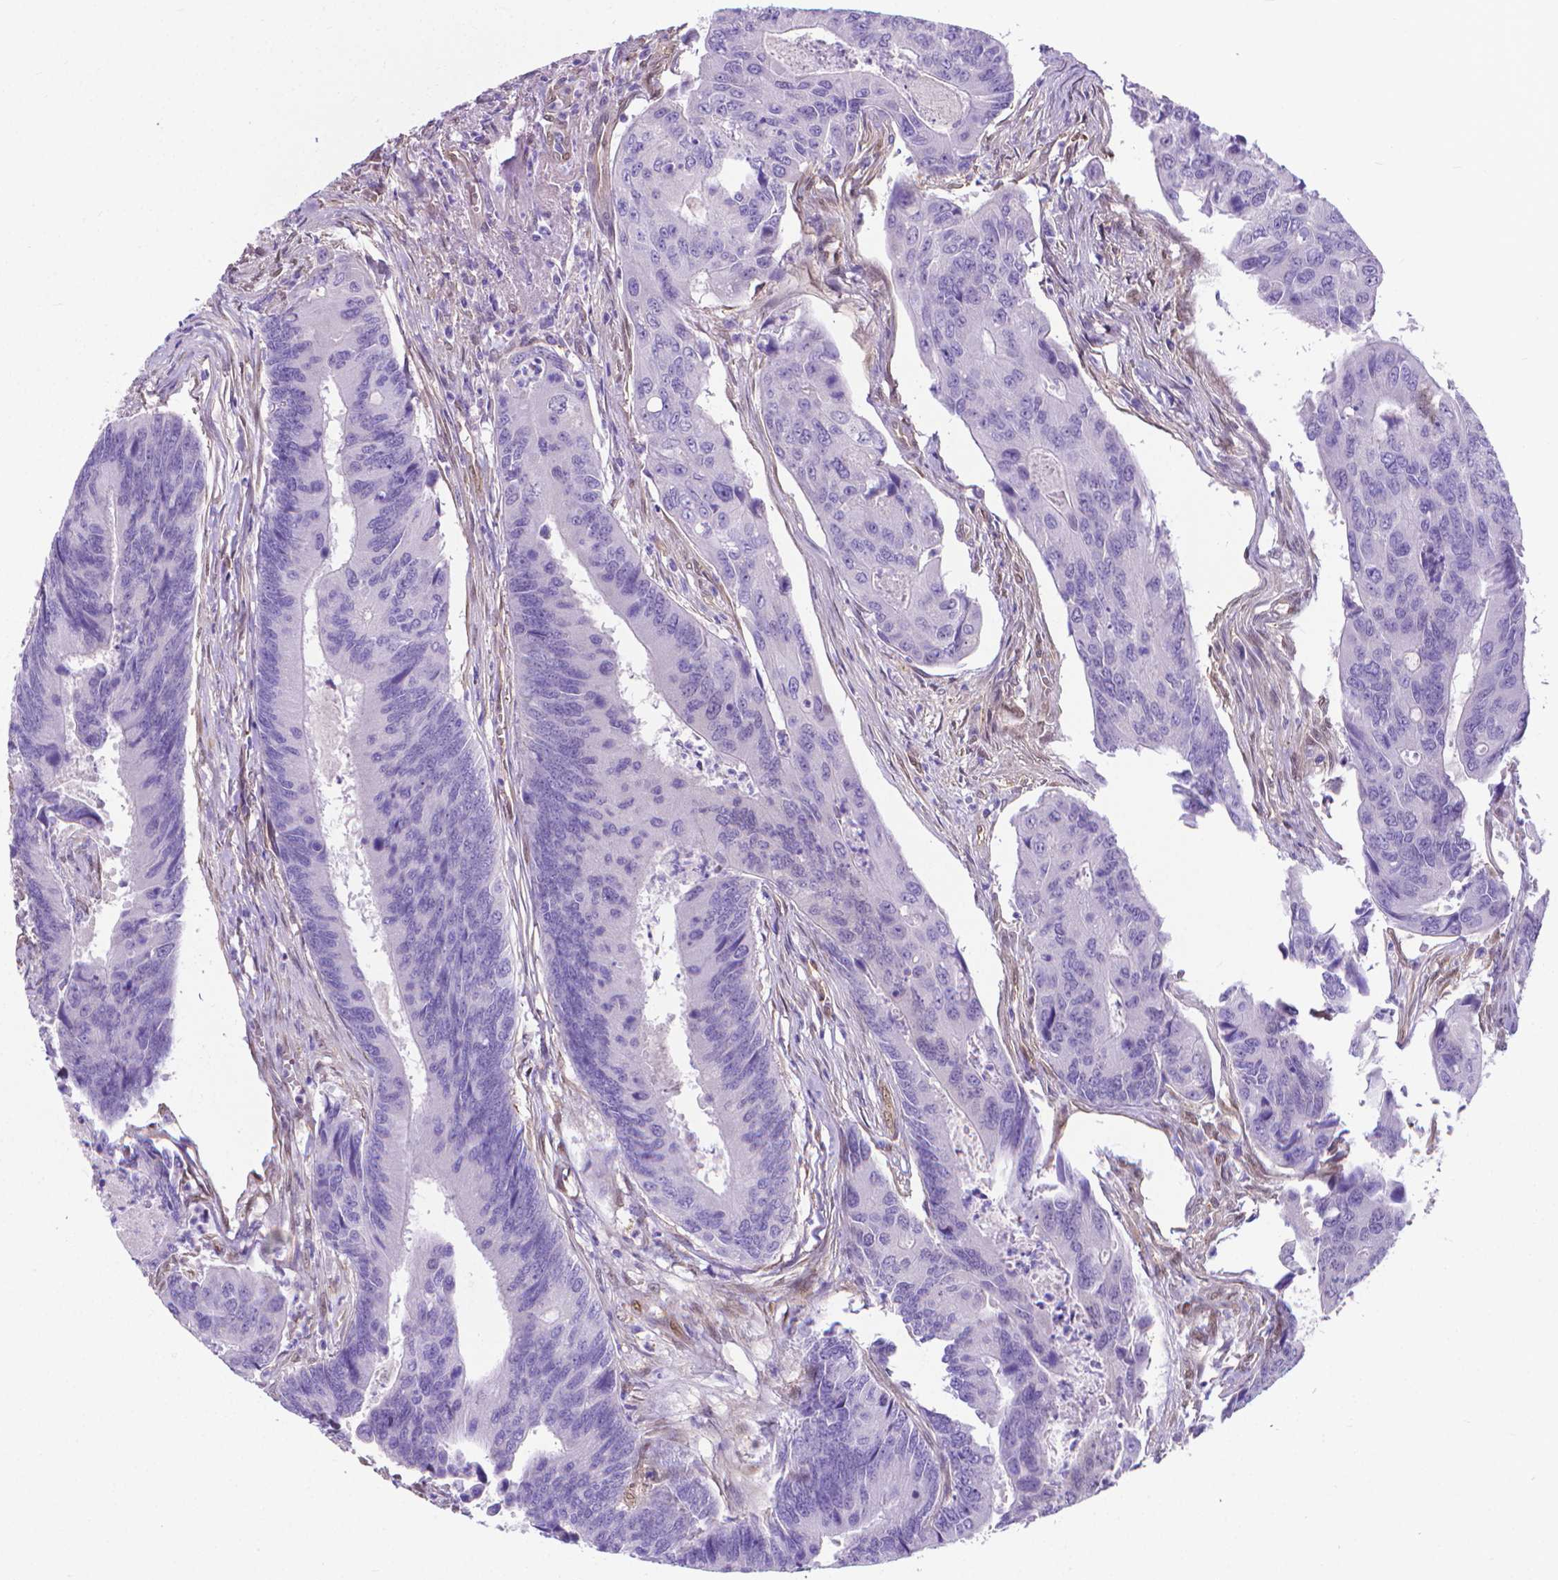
{"staining": {"intensity": "negative", "quantity": "none", "location": "none"}, "tissue": "colorectal cancer", "cell_type": "Tumor cells", "image_type": "cancer", "snomed": [{"axis": "morphology", "description": "Adenocarcinoma, NOS"}, {"axis": "topography", "description": "Colon"}], "caption": "This is a photomicrograph of immunohistochemistry staining of colorectal cancer, which shows no positivity in tumor cells. (Brightfield microscopy of DAB (3,3'-diaminobenzidine) immunohistochemistry at high magnification).", "gene": "CLIC4", "patient": {"sex": "female", "age": 67}}